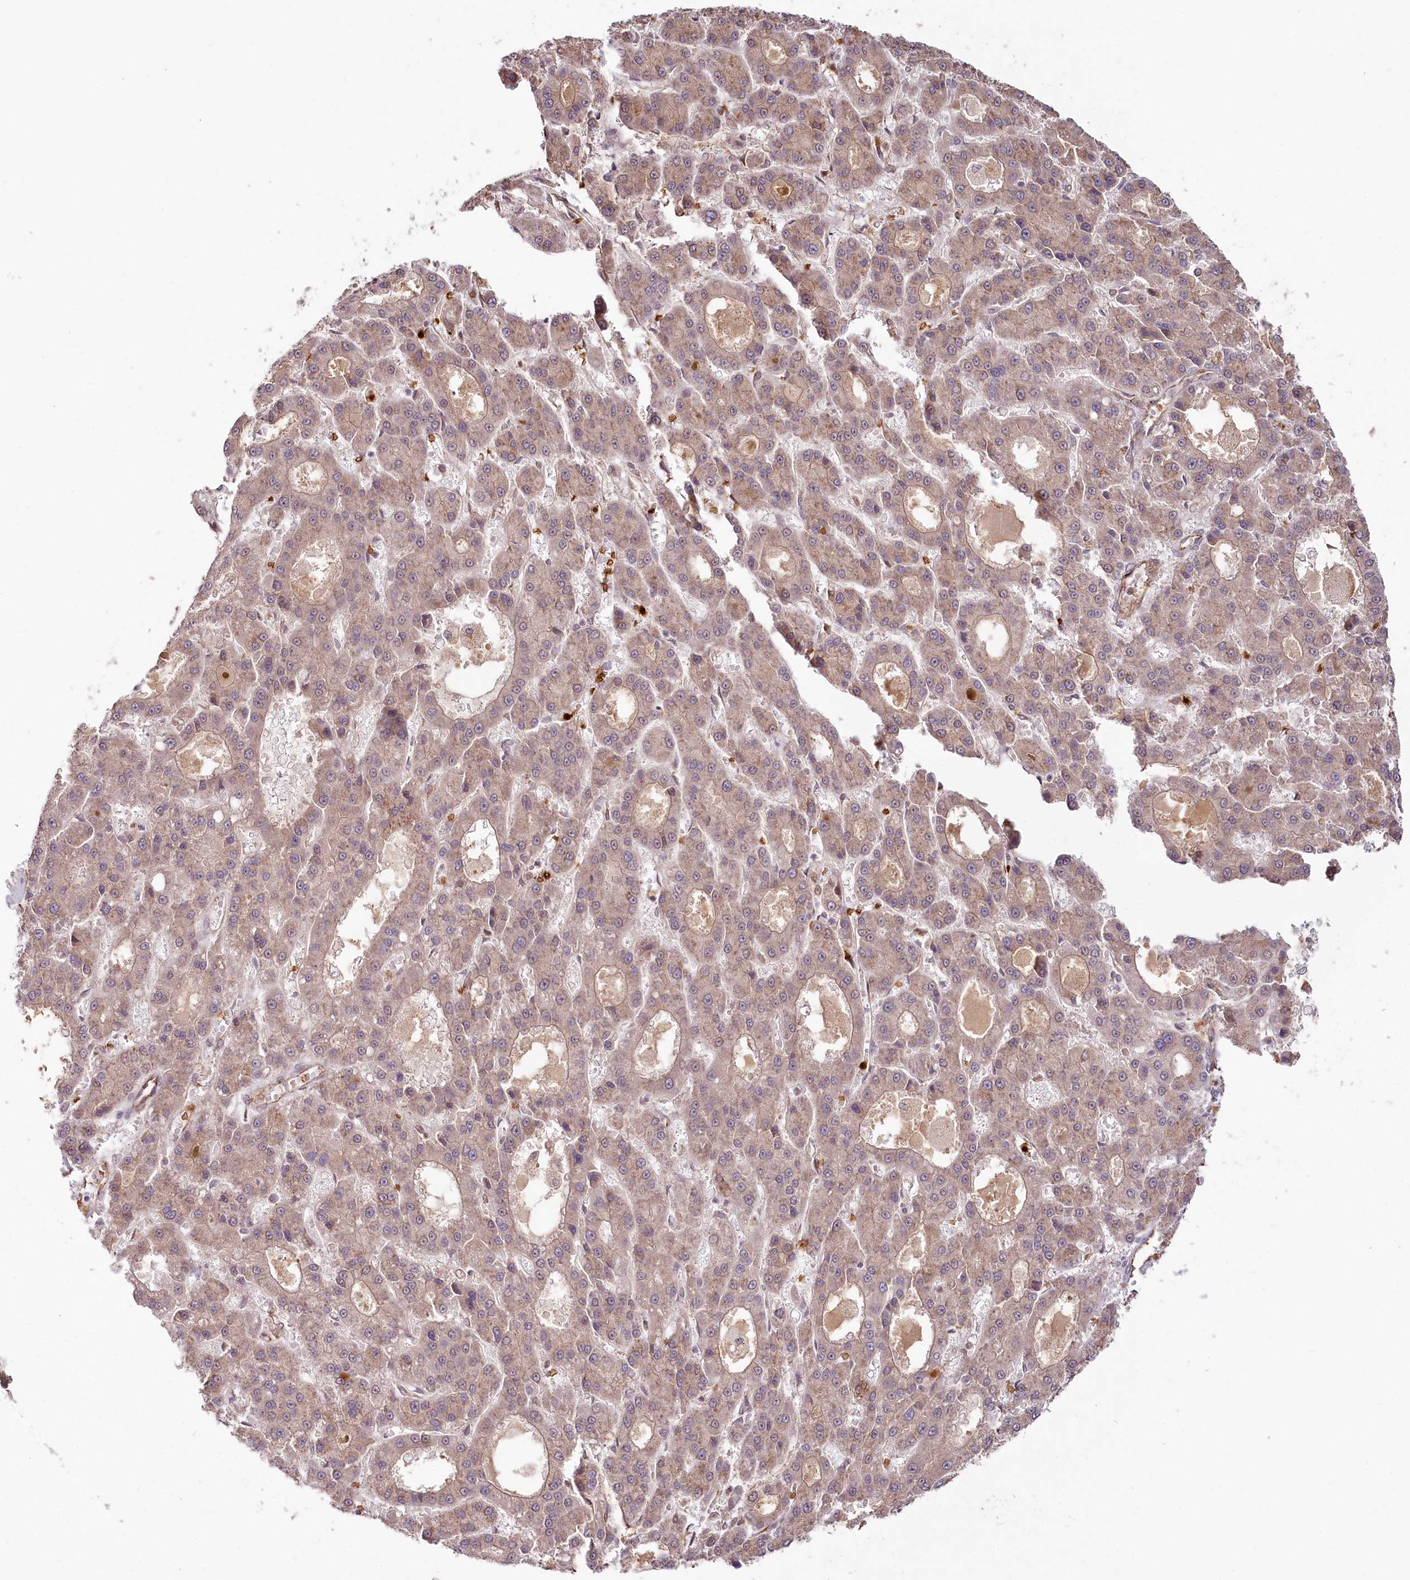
{"staining": {"intensity": "weak", "quantity": "25%-75%", "location": "cytoplasmic/membranous,nuclear"}, "tissue": "liver cancer", "cell_type": "Tumor cells", "image_type": "cancer", "snomed": [{"axis": "morphology", "description": "Carcinoma, Hepatocellular, NOS"}, {"axis": "topography", "description": "Liver"}], "caption": "The immunohistochemical stain shows weak cytoplasmic/membranous and nuclear positivity in tumor cells of liver cancer (hepatocellular carcinoma) tissue.", "gene": "ALKBH8", "patient": {"sex": "male", "age": 70}}